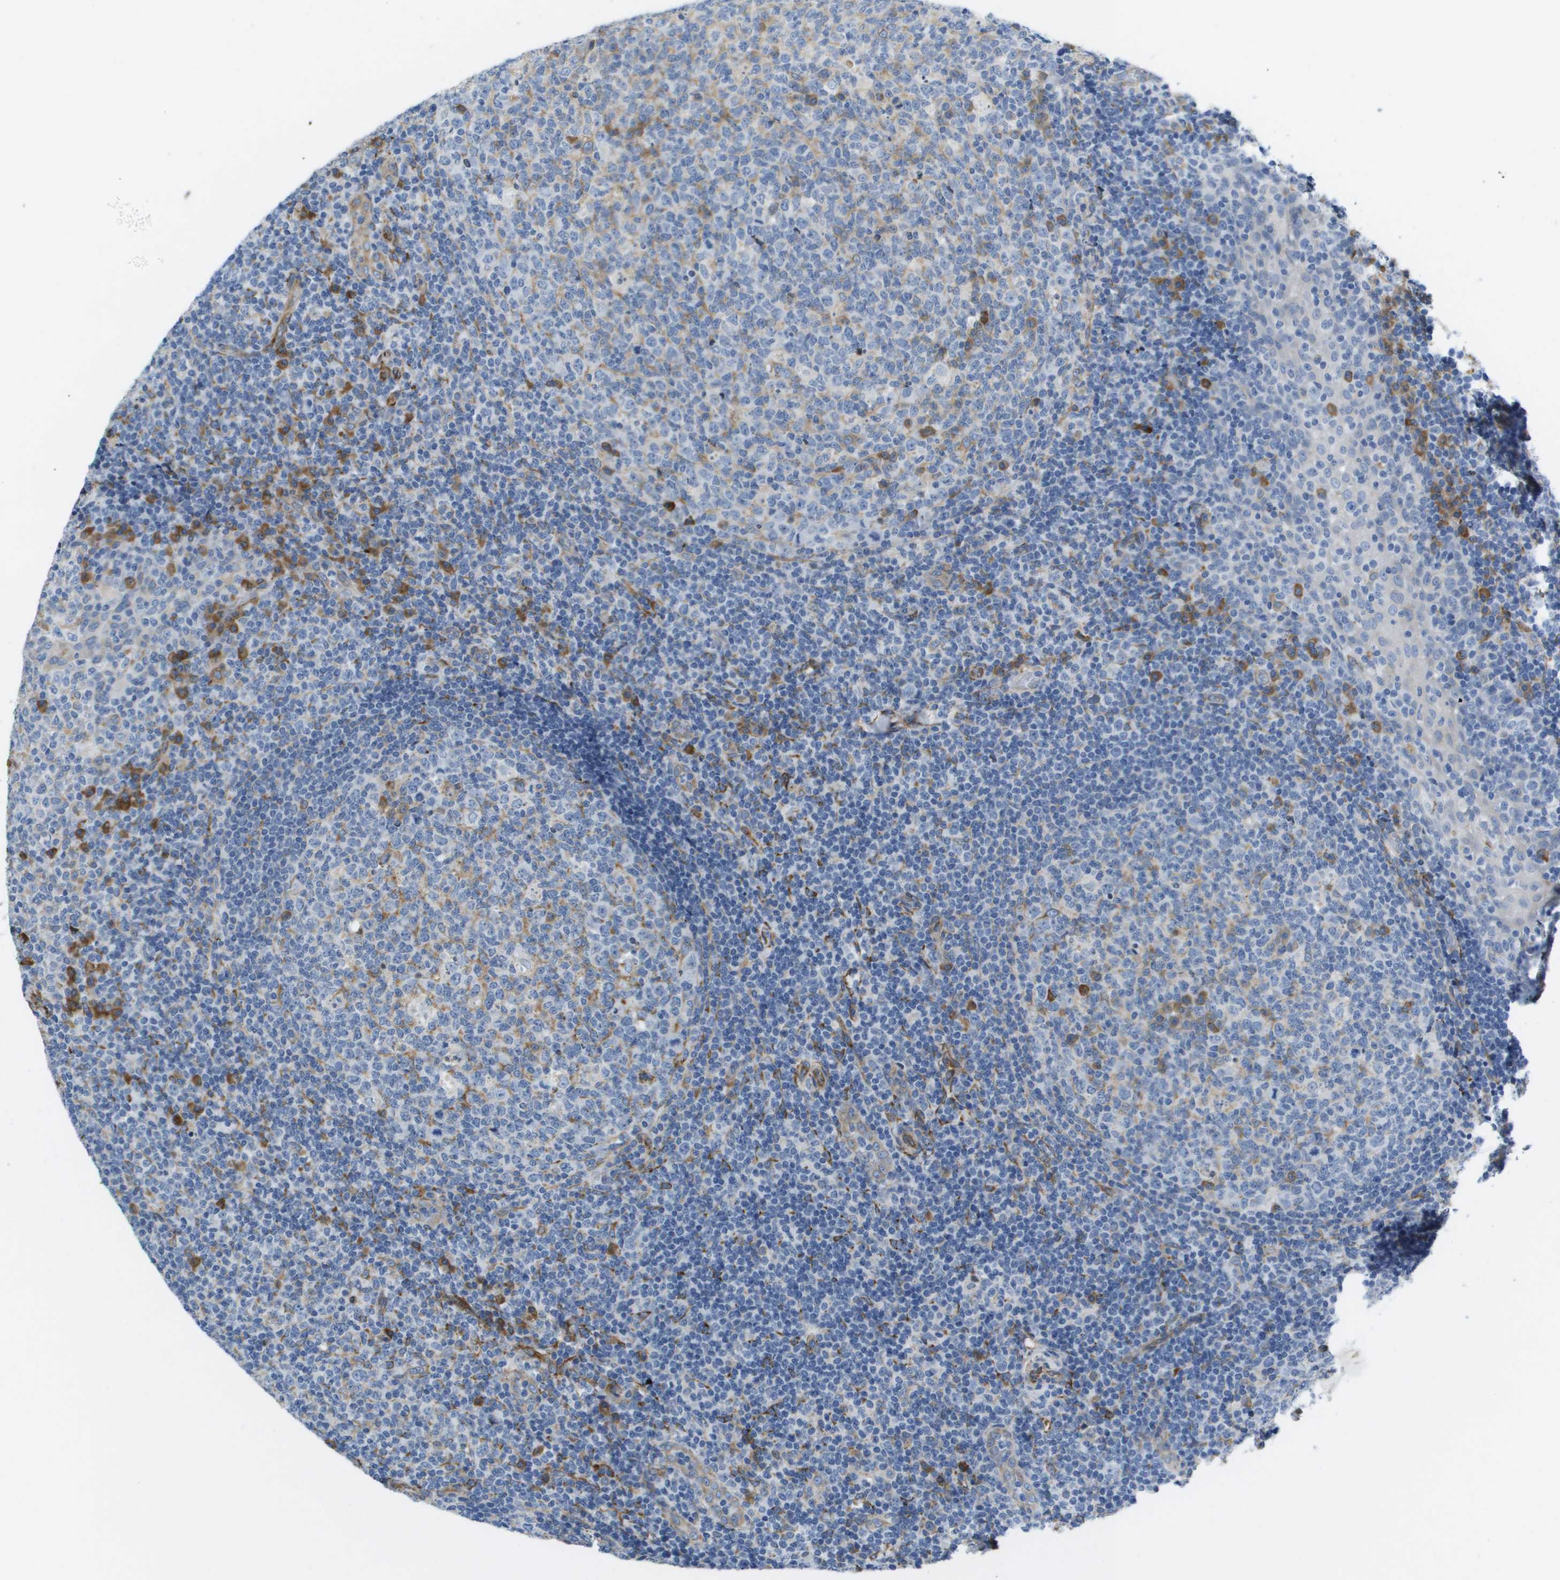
{"staining": {"intensity": "moderate", "quantity": "<25%", "location": "cytoplasmic/membranous"}, "tissue": "tonsil", "cell_type": "Germinal center cells", "image_type": "normal", "snomed": [{"axis": "morphology", "description": "Normal tissue, NOS"}, {"axis": "topography", "description": "Tonsil"}], "caption": "Unremarkable tonsil displays moderate cytoplasmic/membranous staining in approximately <25% of germinal center cells (DAB (3,3'-diaminobenzidine) = brown stain, brightfield microscopy at high magnification)..", "gene": "ST3GAL2", "patient": {"sex": "female", "age": 19}}